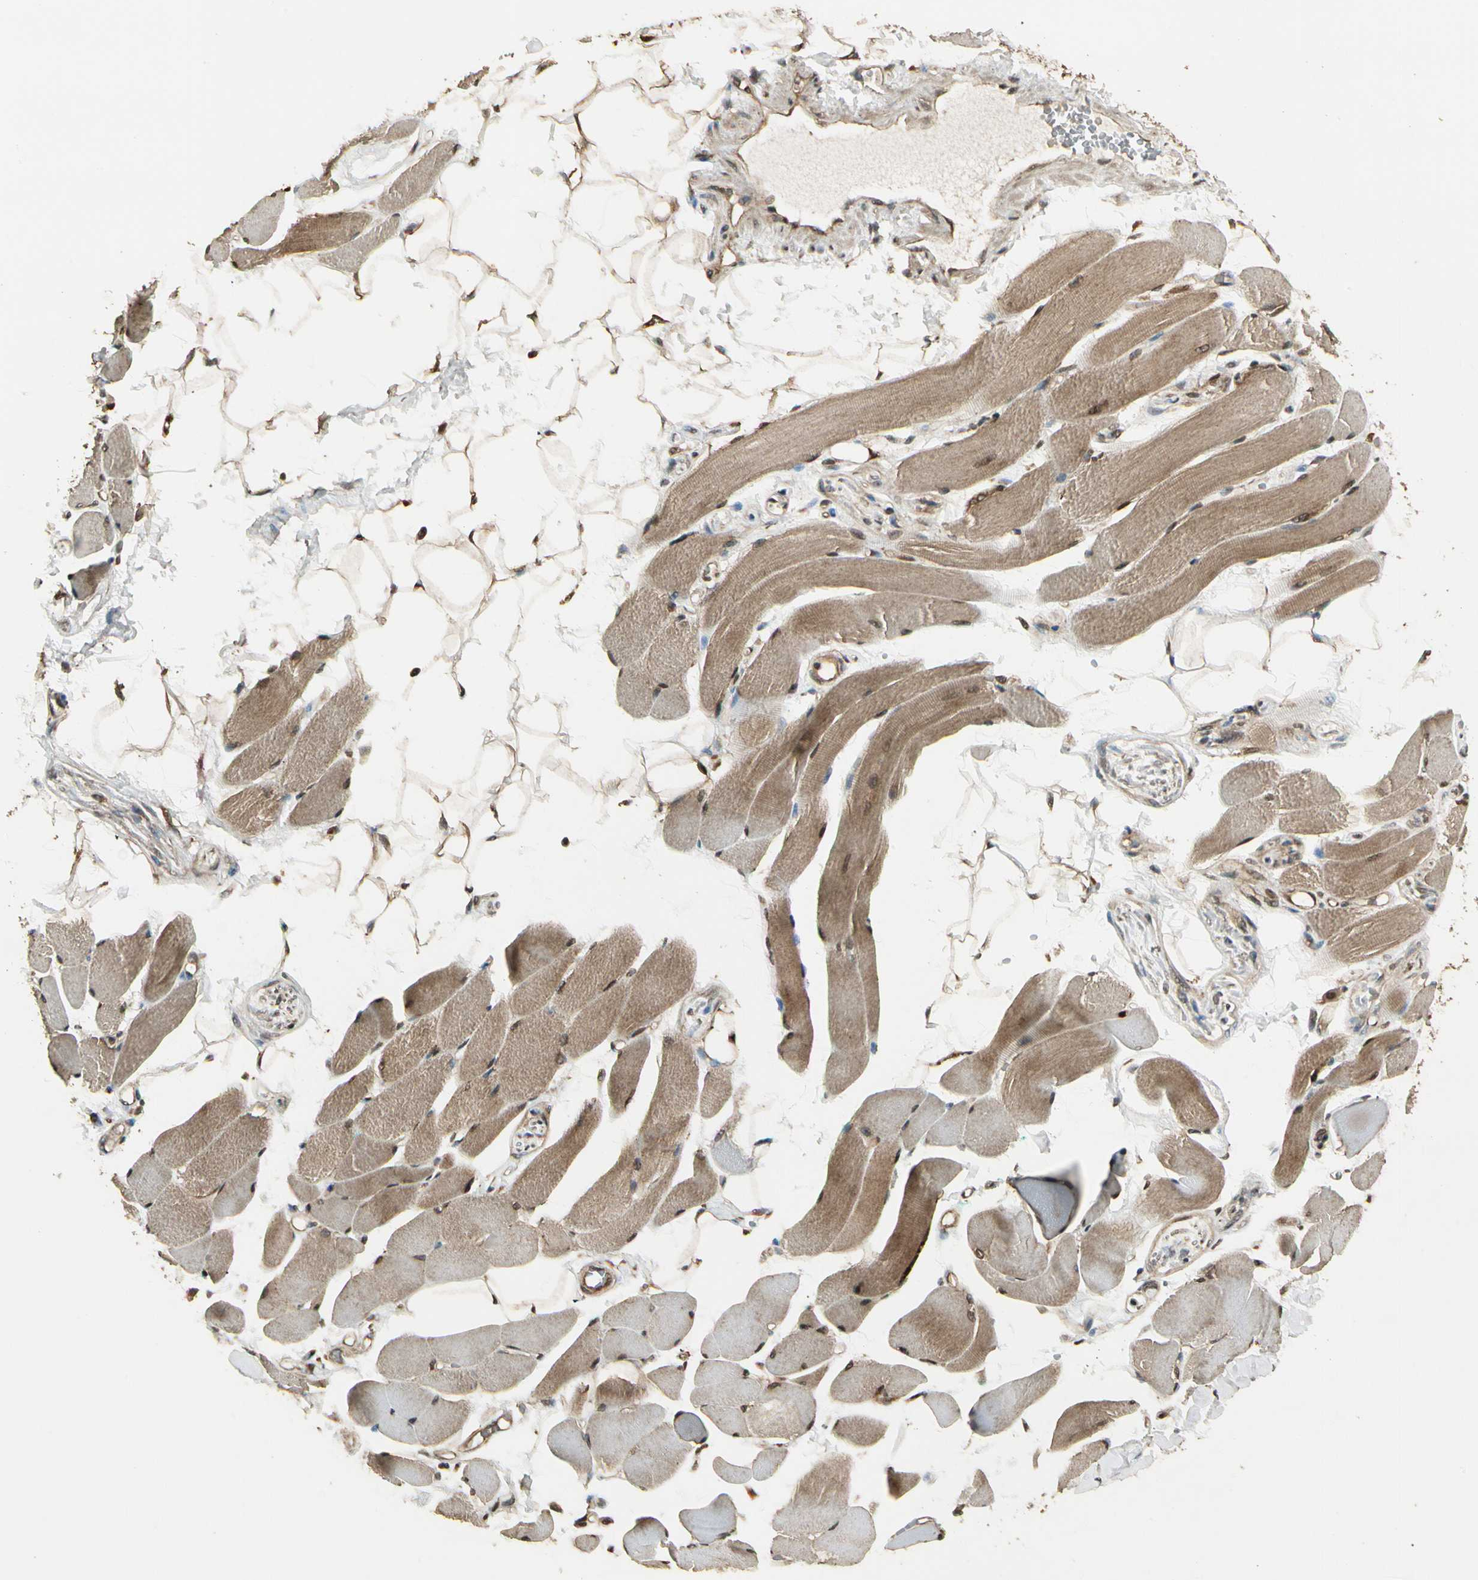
{"staining": {"intensity": "moderate", "quantity": ">75%", "location": "cytoplasmic/membranous,nuclear"}, "tissue": "skeletal muscle", "cell_type": "Myocytes", "image_type": "normal", "snomed": [{"axis": "morphology", "description": "Normal tissue, NOS"}, {"axis": "topography", "description": "Skeletal muscle"}, {"axis": "topography", "description": "Peripheral nerve tissue"}], "caption": "Normal skeletal muscle exhibits moderate cytoplasmic/membranous,nuclear staining in approximately >75% of myocytes The staining was performed using DAB, with brown indicating positive protein expression. Nuclei are stained blue with hematoxylin..", "gene": "GLUL", "patient": {"sex": "female", "age": 84}}